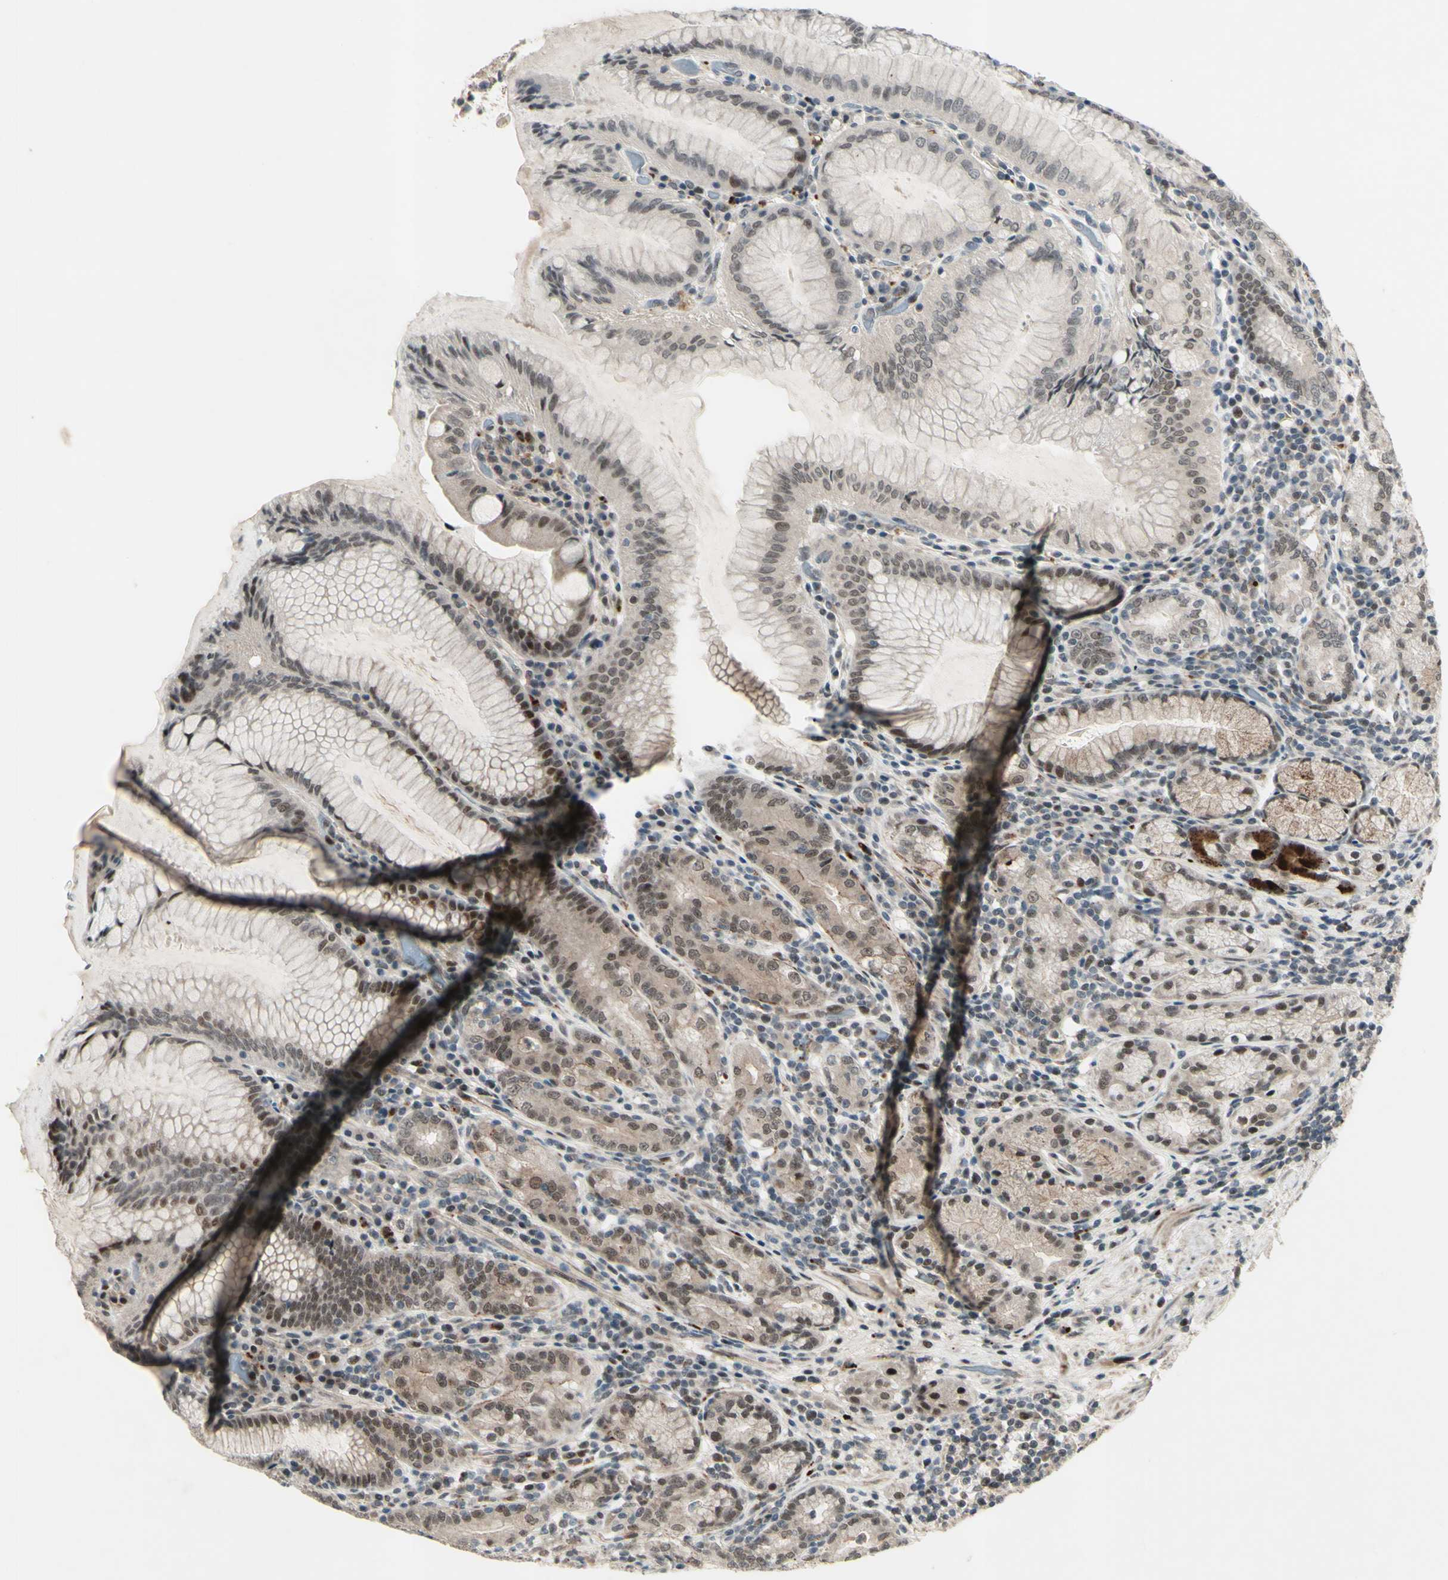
{"staining": {"intensity": "moderate", "quantity": "25%-75%", "location": "cytoplasmic/membranous,nuclear"}, "tissue": "stomach", "cell_type": "Glandular cells", "image_type": "normal", "snomed": [{"axis": "morphology", "description": "Normal tissue, NOS"}, {"axis": "topography", "description": "Stomach, lower"}], "caption": "Immunohistochemistry histopathology image of benign stomach: stomach stained using immunohistochemistry (IHC) exhibits medium levels of moderate protein expression localized specifically in the cytoplasmic/membranous,nuclear of glandular cells, appearing as a cytoplasmic/membranous,nuclear brown color.", "gene": "MLF2", "patient": {"sex": "female", "age": 76}}